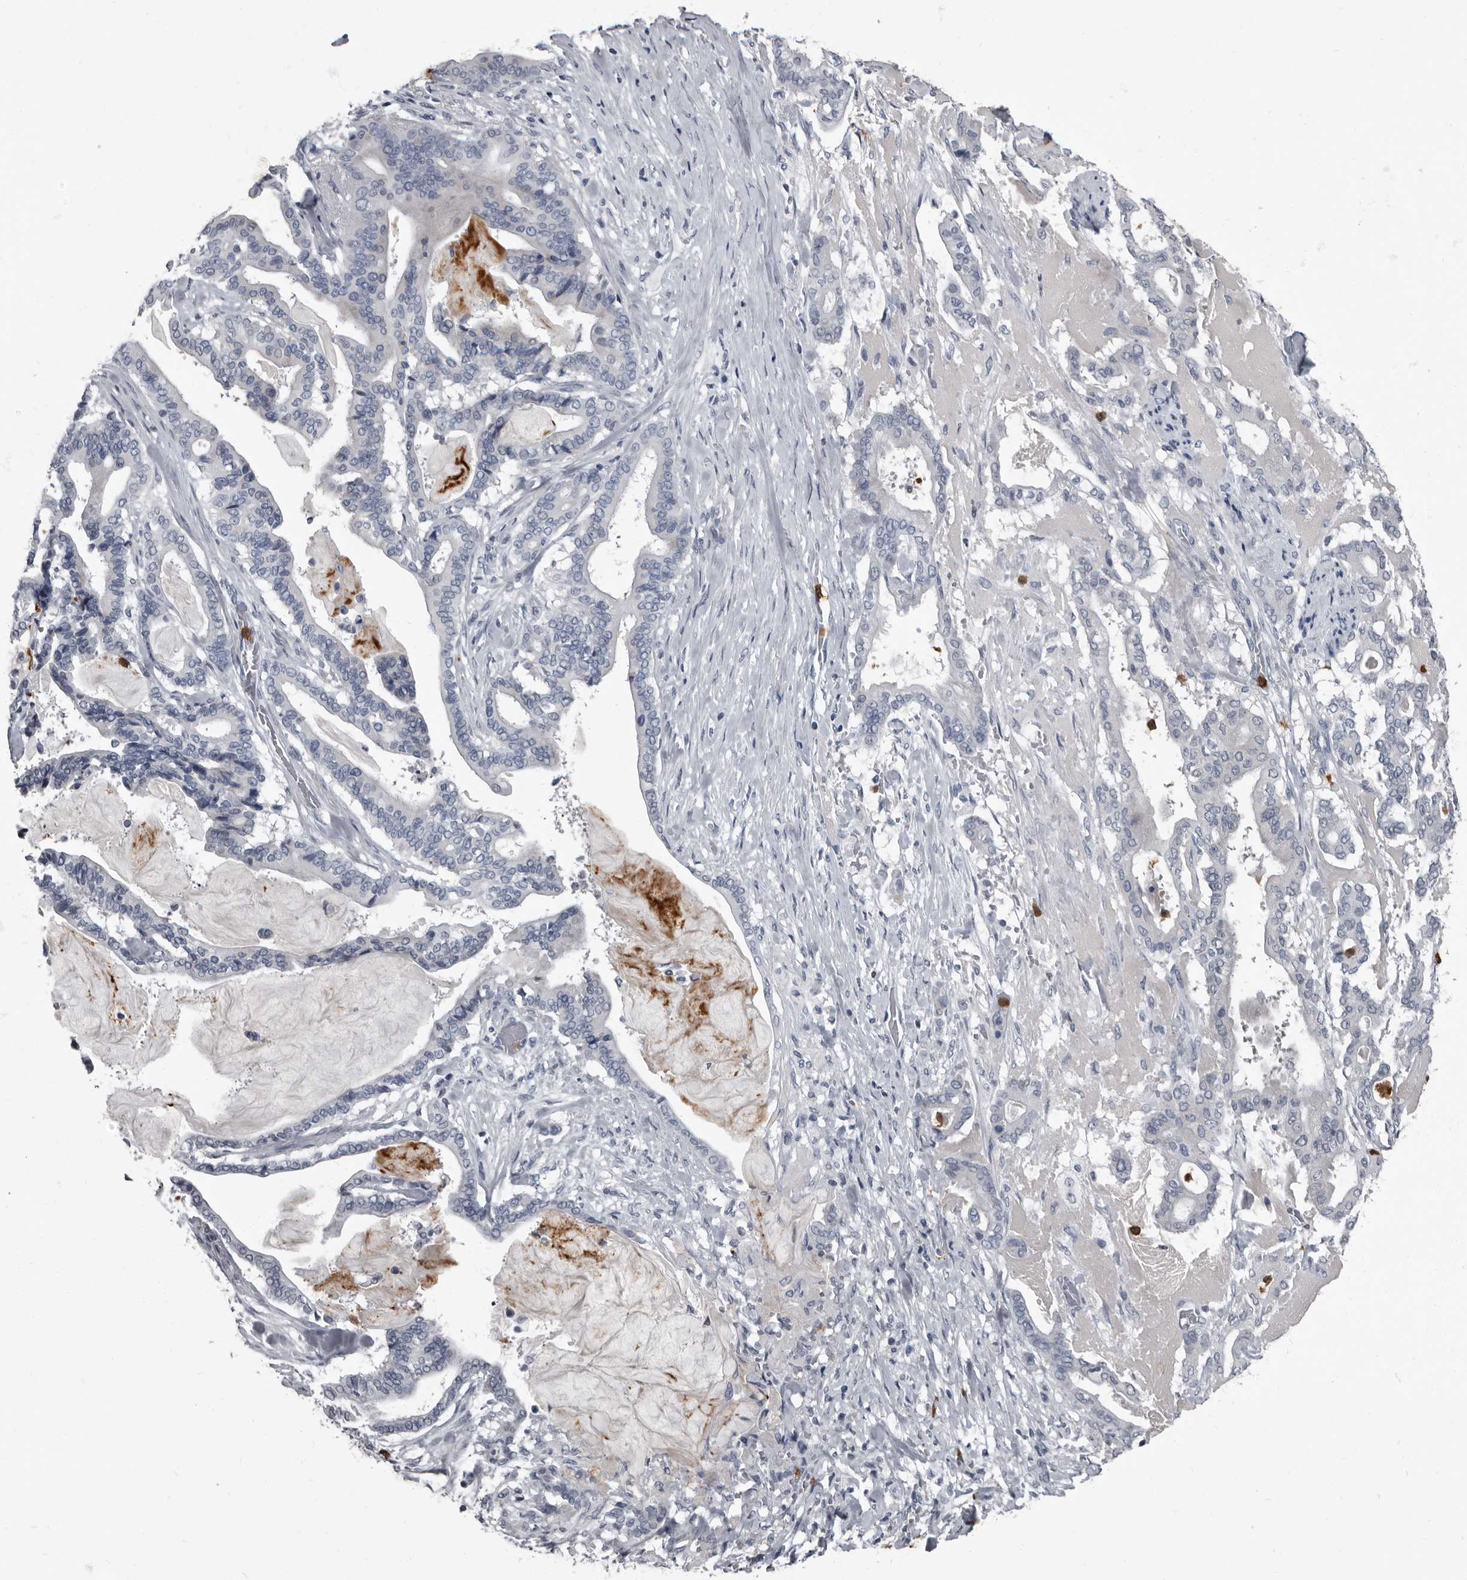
{"staining": {"intensity": "negative", "quantity": "none", "location": "none"}, "tissue": "pancreatic cancer", "cell_type": "Tumor cells", "image_type": "cancer", "snomed": [{"axis": "morphology", "description": "Adenocarcinoma, NOS"}, {"axis": "topography", "description": "Pancreas"}], "caption": "Immunohistochemical staining of human pancreatic cancer exhibits no significant staining in tumor cells.", "gene": "TPD52L1", "patient": {"sex": "male", "age": 63}}